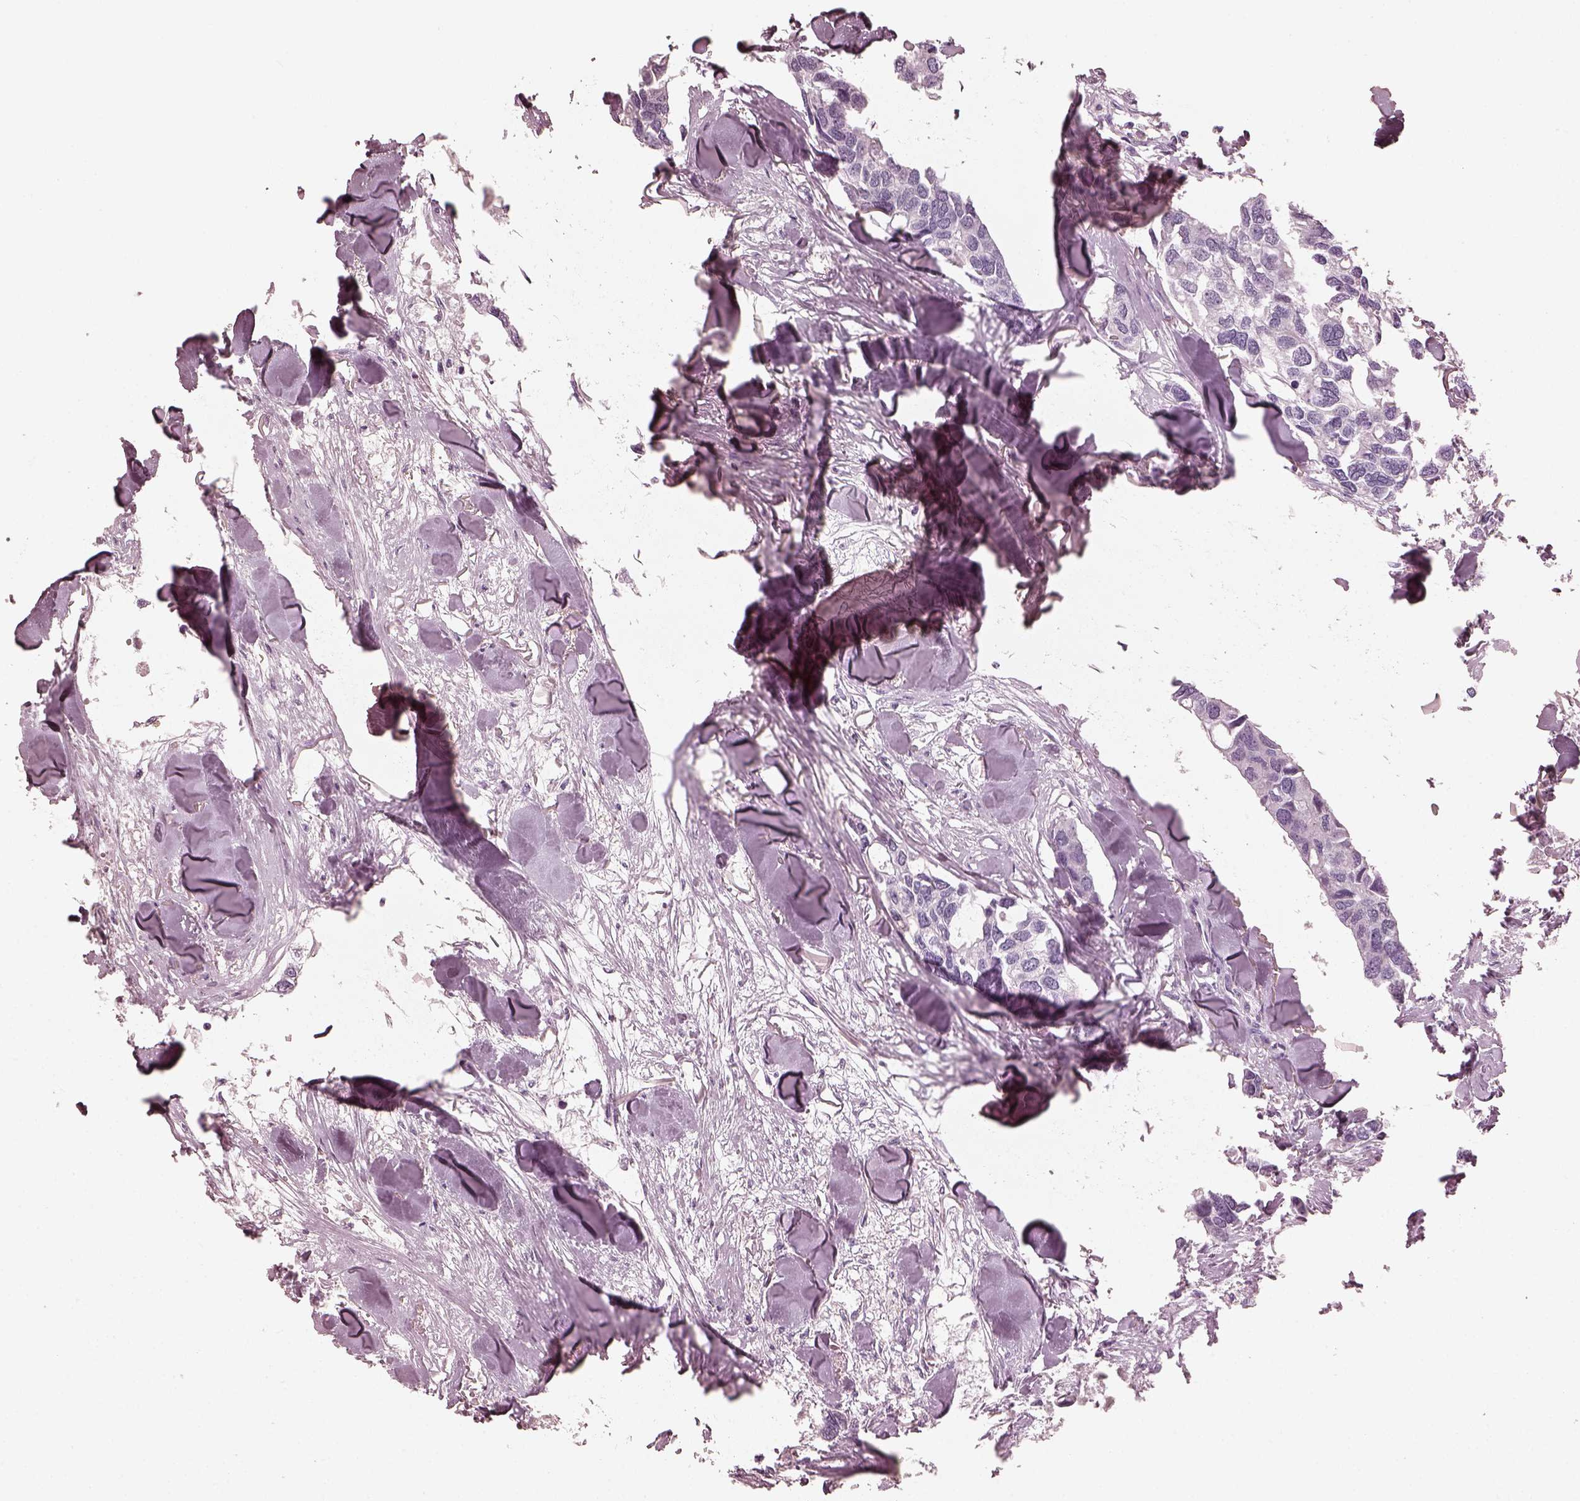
{"staining": {"intensity": "negative", "quantity": "none", "location": "none"}, "tissue": "breast cancer", "cell_type": "Tumor cells", "image_type": "cancer", "snomed": [{"axis": "morphology", "description": "Duct carcinoma"}, {"axis": "topography", "description": "Breast"}], "caption": "This is an immunohistochemistry photomicrograph of human breast intraductal carcinoma. There is no positivity in tumor cells.", "gene": "EIF4E1B", "patient": {"sex": "female", "age": 83}}